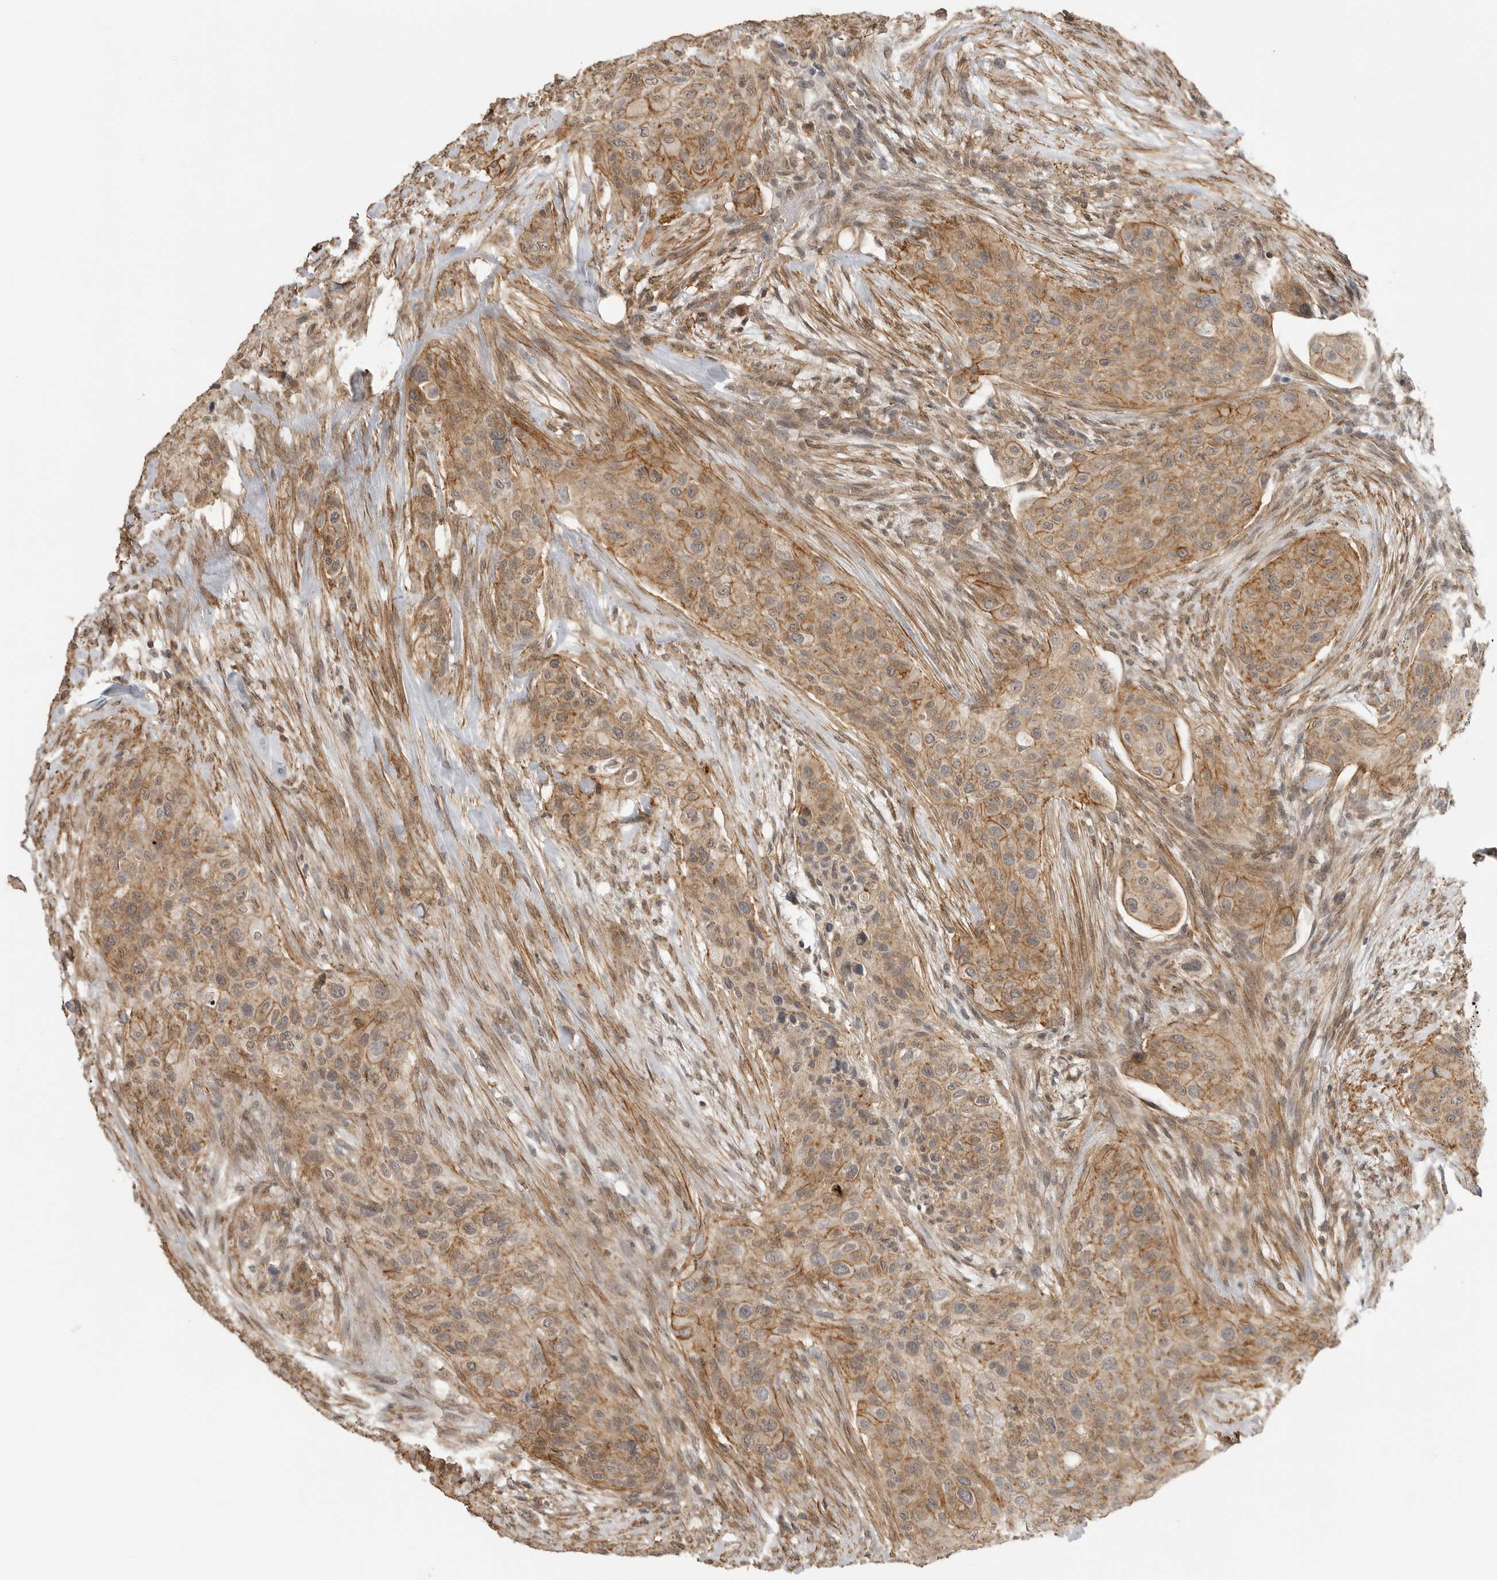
{"staining": {"intensity": "moderate", "quantity": ">75%", "location": "cytoplasmic/membranous"}, "tissue": "urothelial cancer", "cell_type": "Tumor cells", "image_type": "cancer", "snomed": [{"axis": "morphology", "description": "Urothelial carcinoma, High grade"}, {"axis": "topography", "description": "Urinary bladder"}], "caption": "This micrograph reveals urothelial carcinoma (high-grade) stained with immunohistochemistry to label a protein in brown. The cytoplasmic/membranous of tumor cells show moderate positivity for the protein. Nuclei are counter-stained blue.", "gene": "GPC2", "patient": {"sex": "male", "age": 35}}